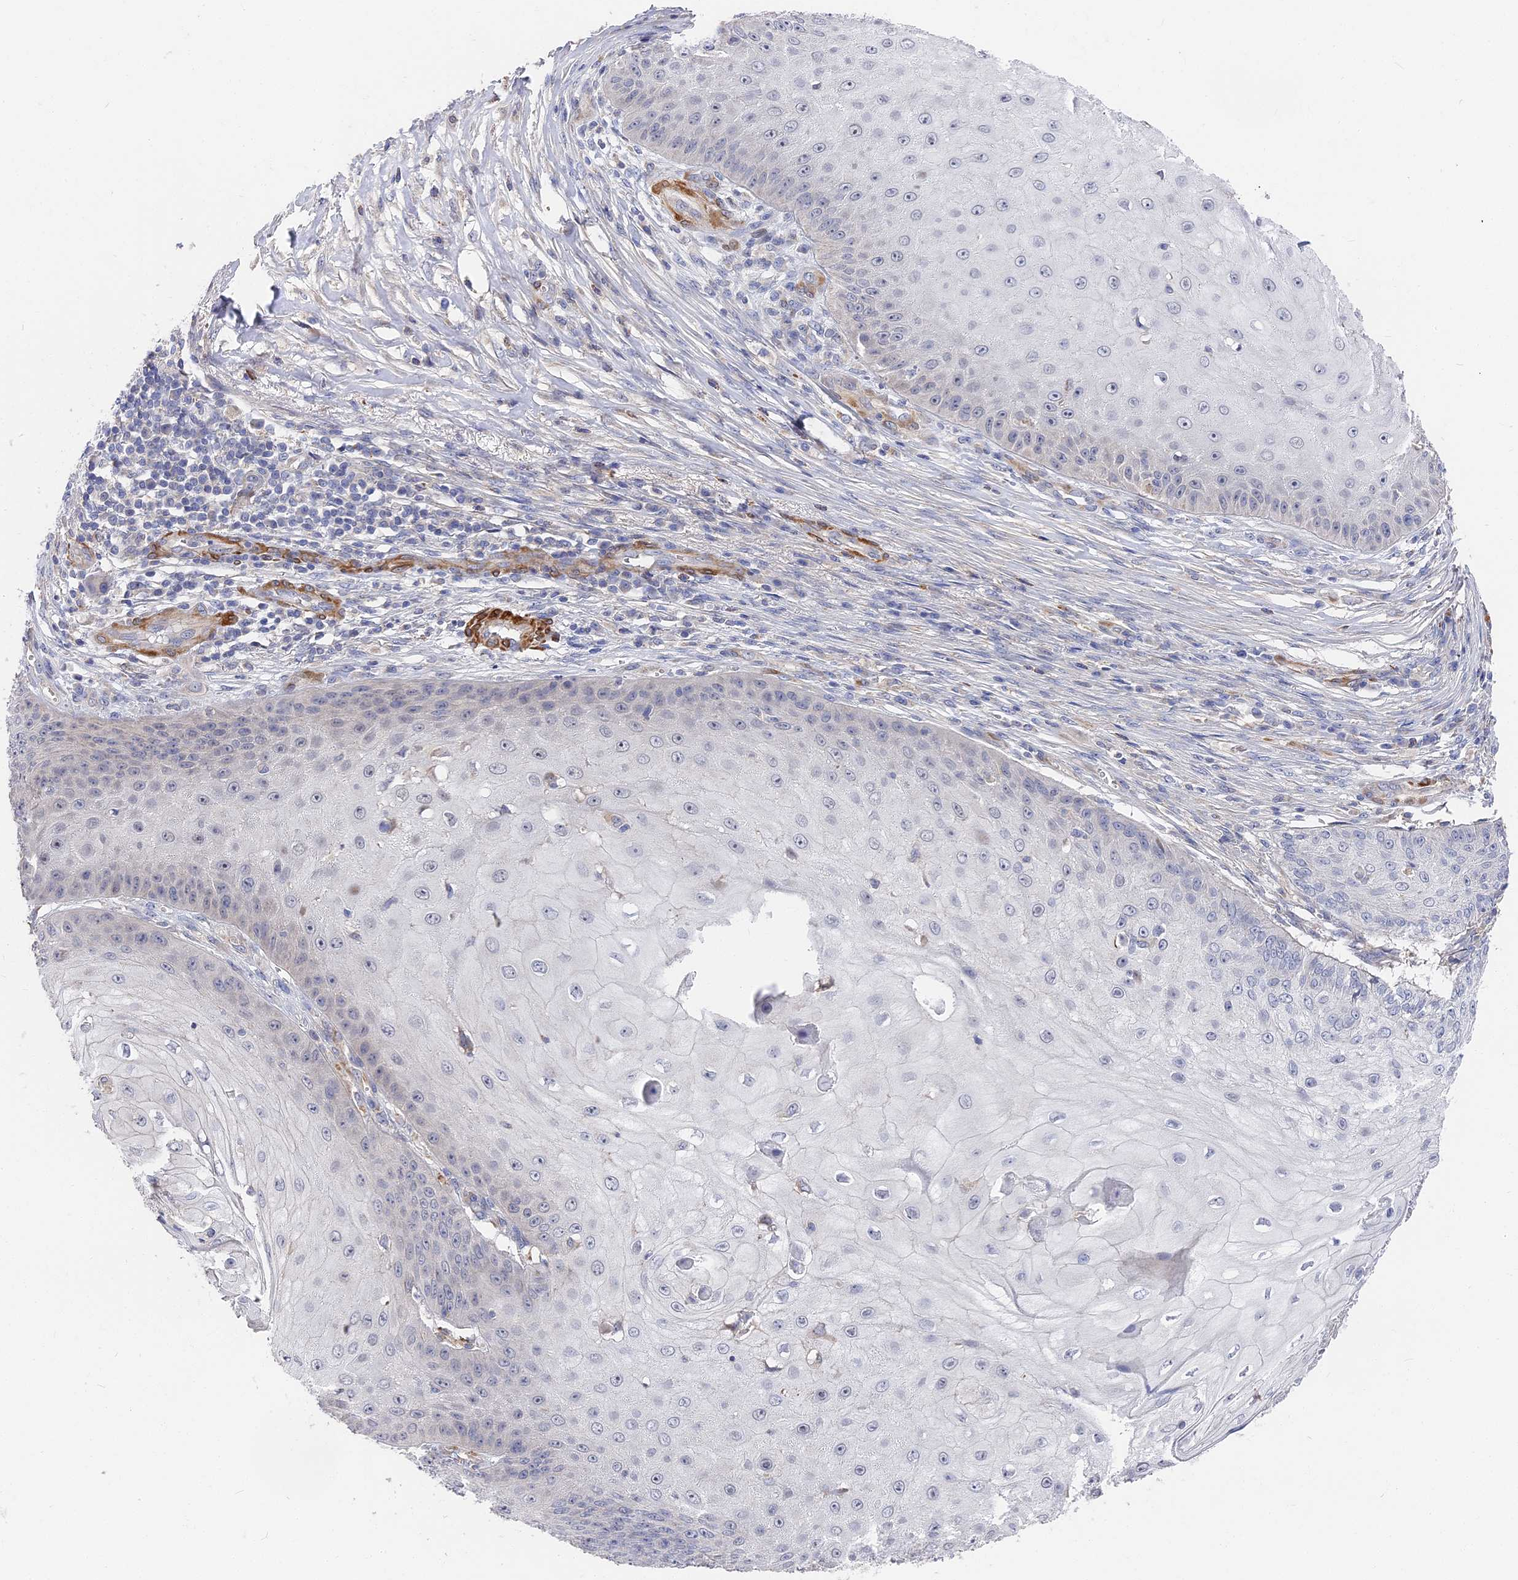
{"staining": {"intensity": "negative", "quantity": "none", "location": "none"}, "tissue": "skin cancer", "cell_type": "Tumor cells", "image_type": "cancer", "snomed": [{"axis": "morphology", "description": "Squamous cell carcinoma, NOS"}, {"axis": "topography", "description": "Skin"}], "caption": "Human skin cancer stained for a protein using immunohistochemistry displays no staining in tumor cells.", "gene": "CCDC113", "patient": {"sex": "male", "age": 70}}